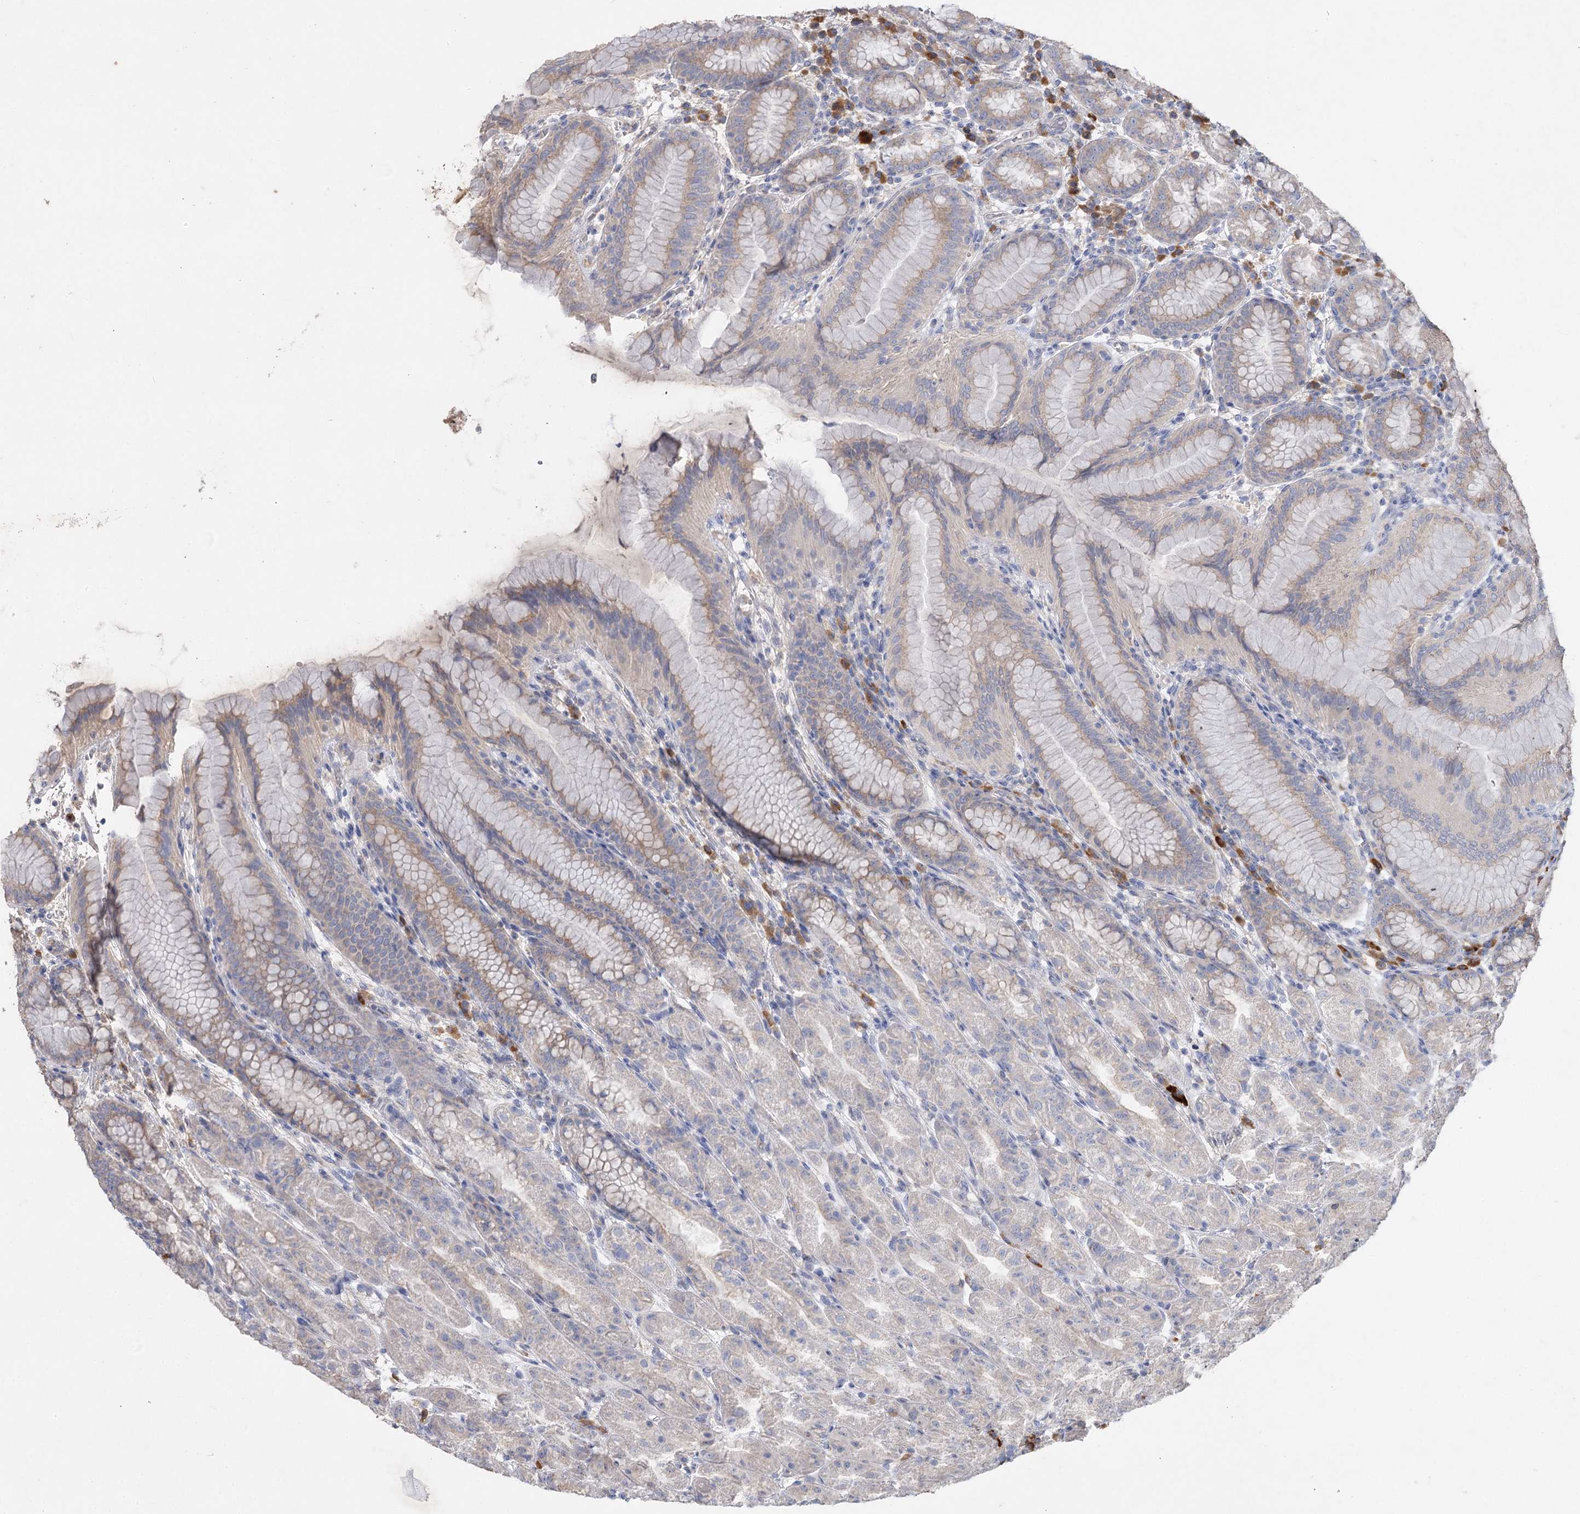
{"staining": {"intensity": "moderate", "quantity": "<25%", "location": "cytoplasmic/membranous"}, "tissue": "stomach", "cell_type": "Glandular cells", "image_type": "normal", "snomed": [{"axis": "morphology", "description": "Normal tissue, NOS"}, {"axis": "topography", "description": "Stomach"}], "caption": "Human stomach stained for a protein (brown) exhibits moderate cytoplasmic/membranous positive expression in approximately <25% of glandular cells.", "gene": "IL1RAP", "patient": {"sex": "female", "age": 79}}